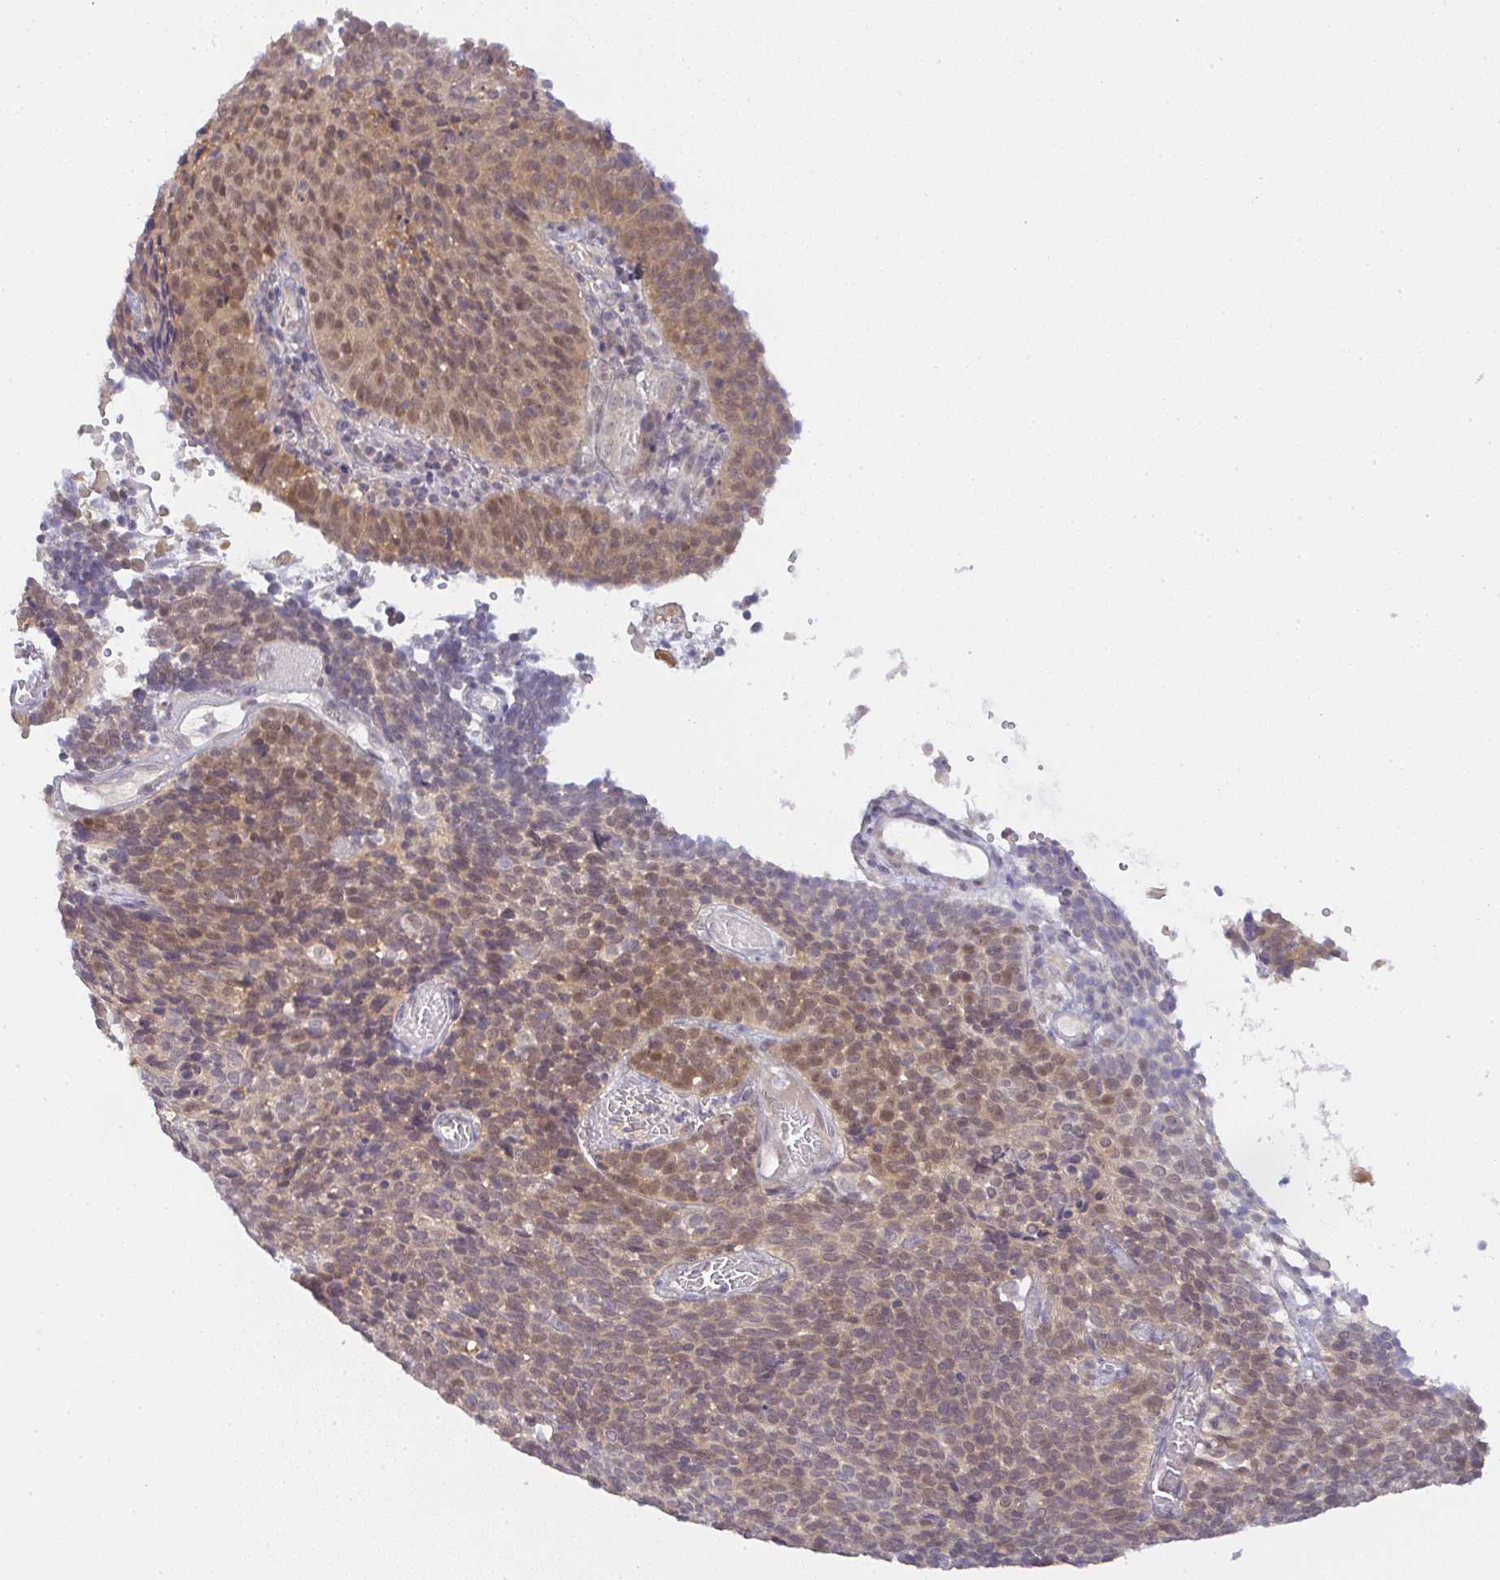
{"staining": {"intensity": "weak", "quantity": "25%-75%", "location": "cytoplasmic/membranous,nuclear"}, "tissue": "cervical cancer", "cell_type": "Tumor cells", "image_type": "cancer", "snomed": [{"axis": "morphology", "description": "Normal tissue, NOS"}, {"axis": "morphology", "description": "Squamous cell carcinoma, NOS"}, {"axis": "topography", "description": "Cervix"}], "caption": "Immunohistochemistry (DAB (3,3'-diaminobenzidine)) staining of cervical cancer (squamous cell carcinoma) displays weak cytoplasmic/membranous and nuclear protein staining in approximately 25%-75% of tumor cells.", "gene": "CSE1L", "patient": {"sex": "female", "age": 39}}